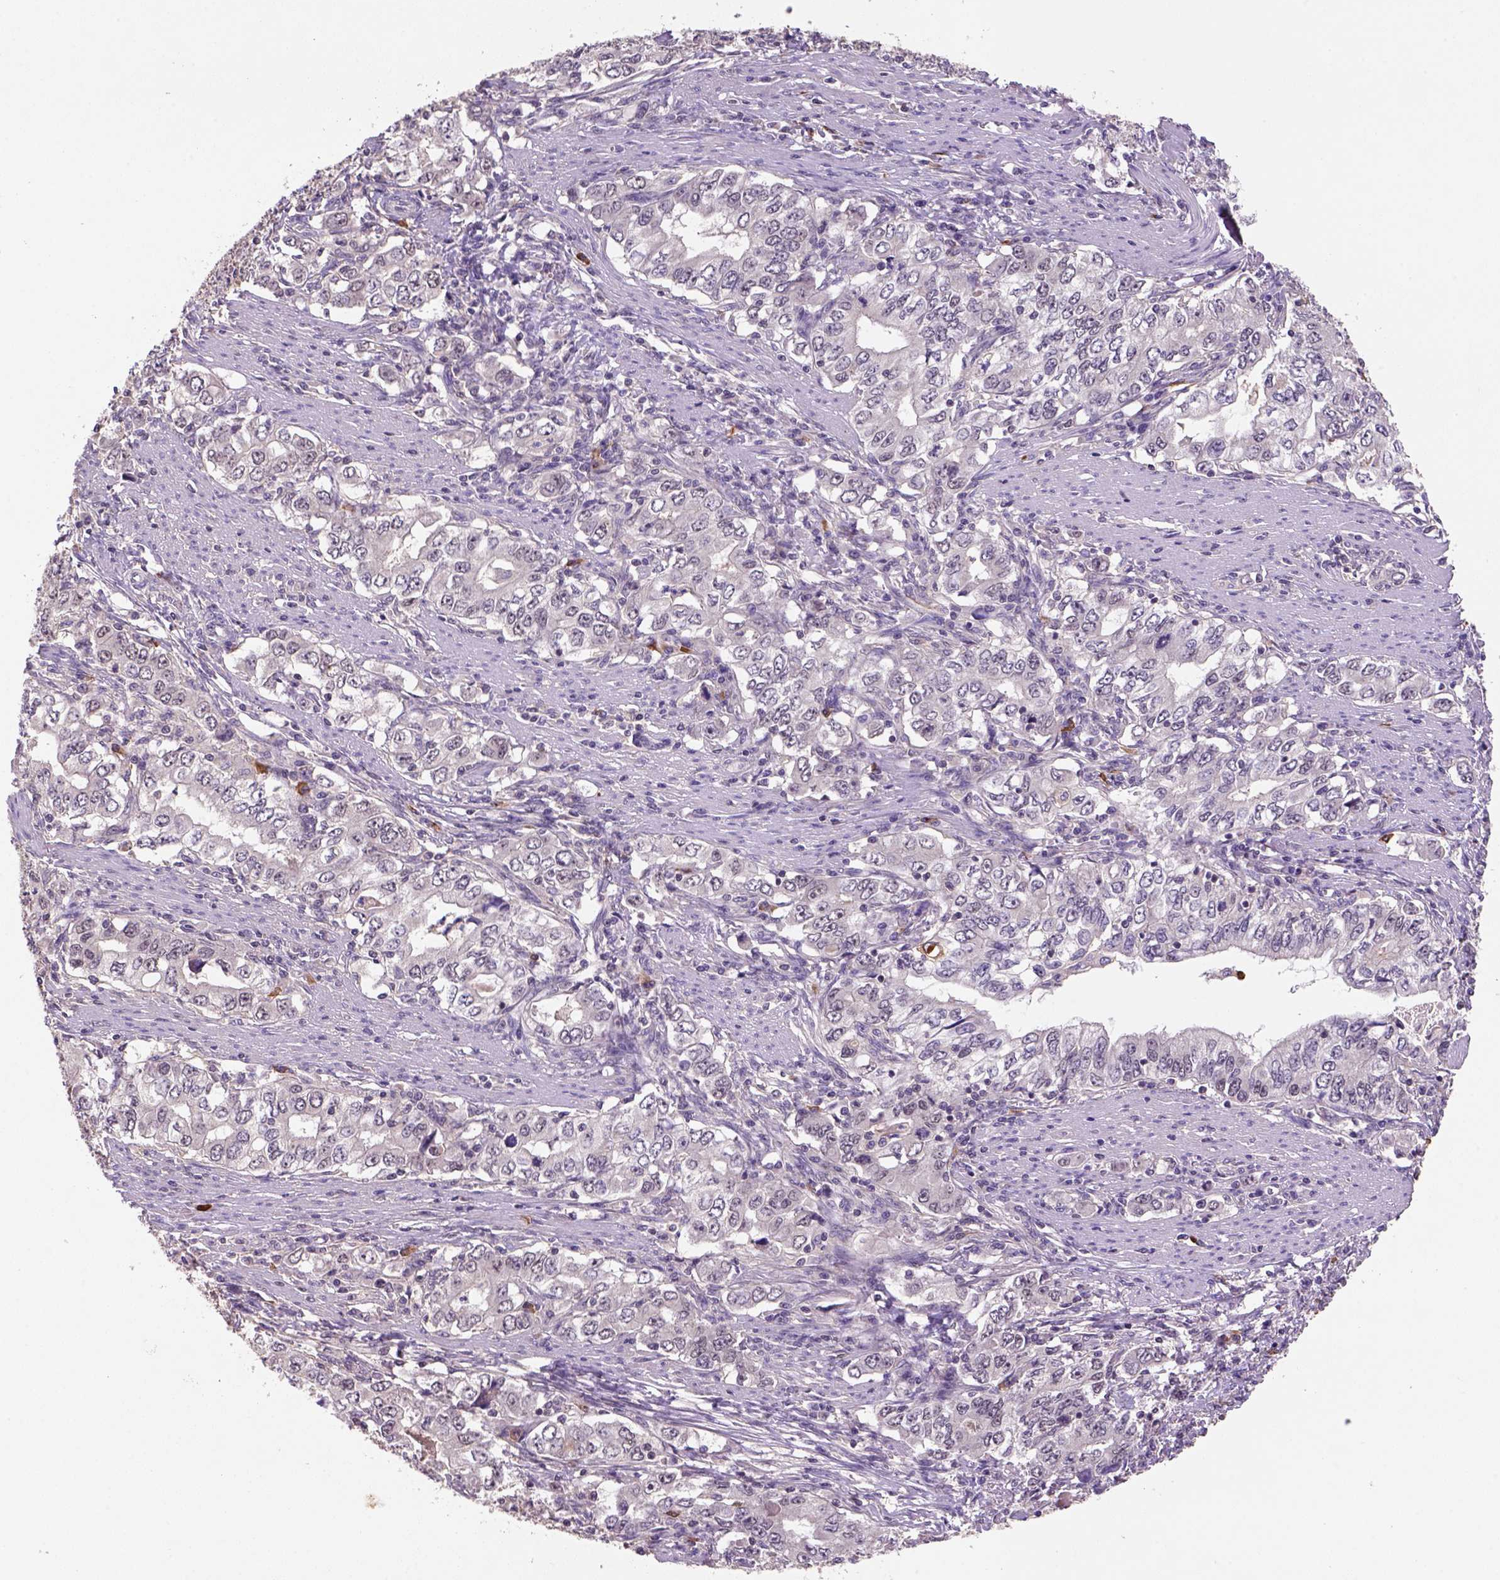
{"staining": {"intensity": "weak", "quantity": ">75%", "location": "cytoplasmic/membranous,nuclear"}, "tissue": "stomach cancer", "cell_type": "Tumor cells", "image_type": "cancer", "snomed": [{"axis": "morphology", "description": "Adenocarcinoma, NOS"}, {"axis": "topography", "description": "Stomach, lower"}], "caption": "Stomach cancer (adenocarcinoma) stained with a protein marker reveals weak staining in tumor cells.", "gene": "SCML4", "patient": {"sex": "female", "age": 72}}